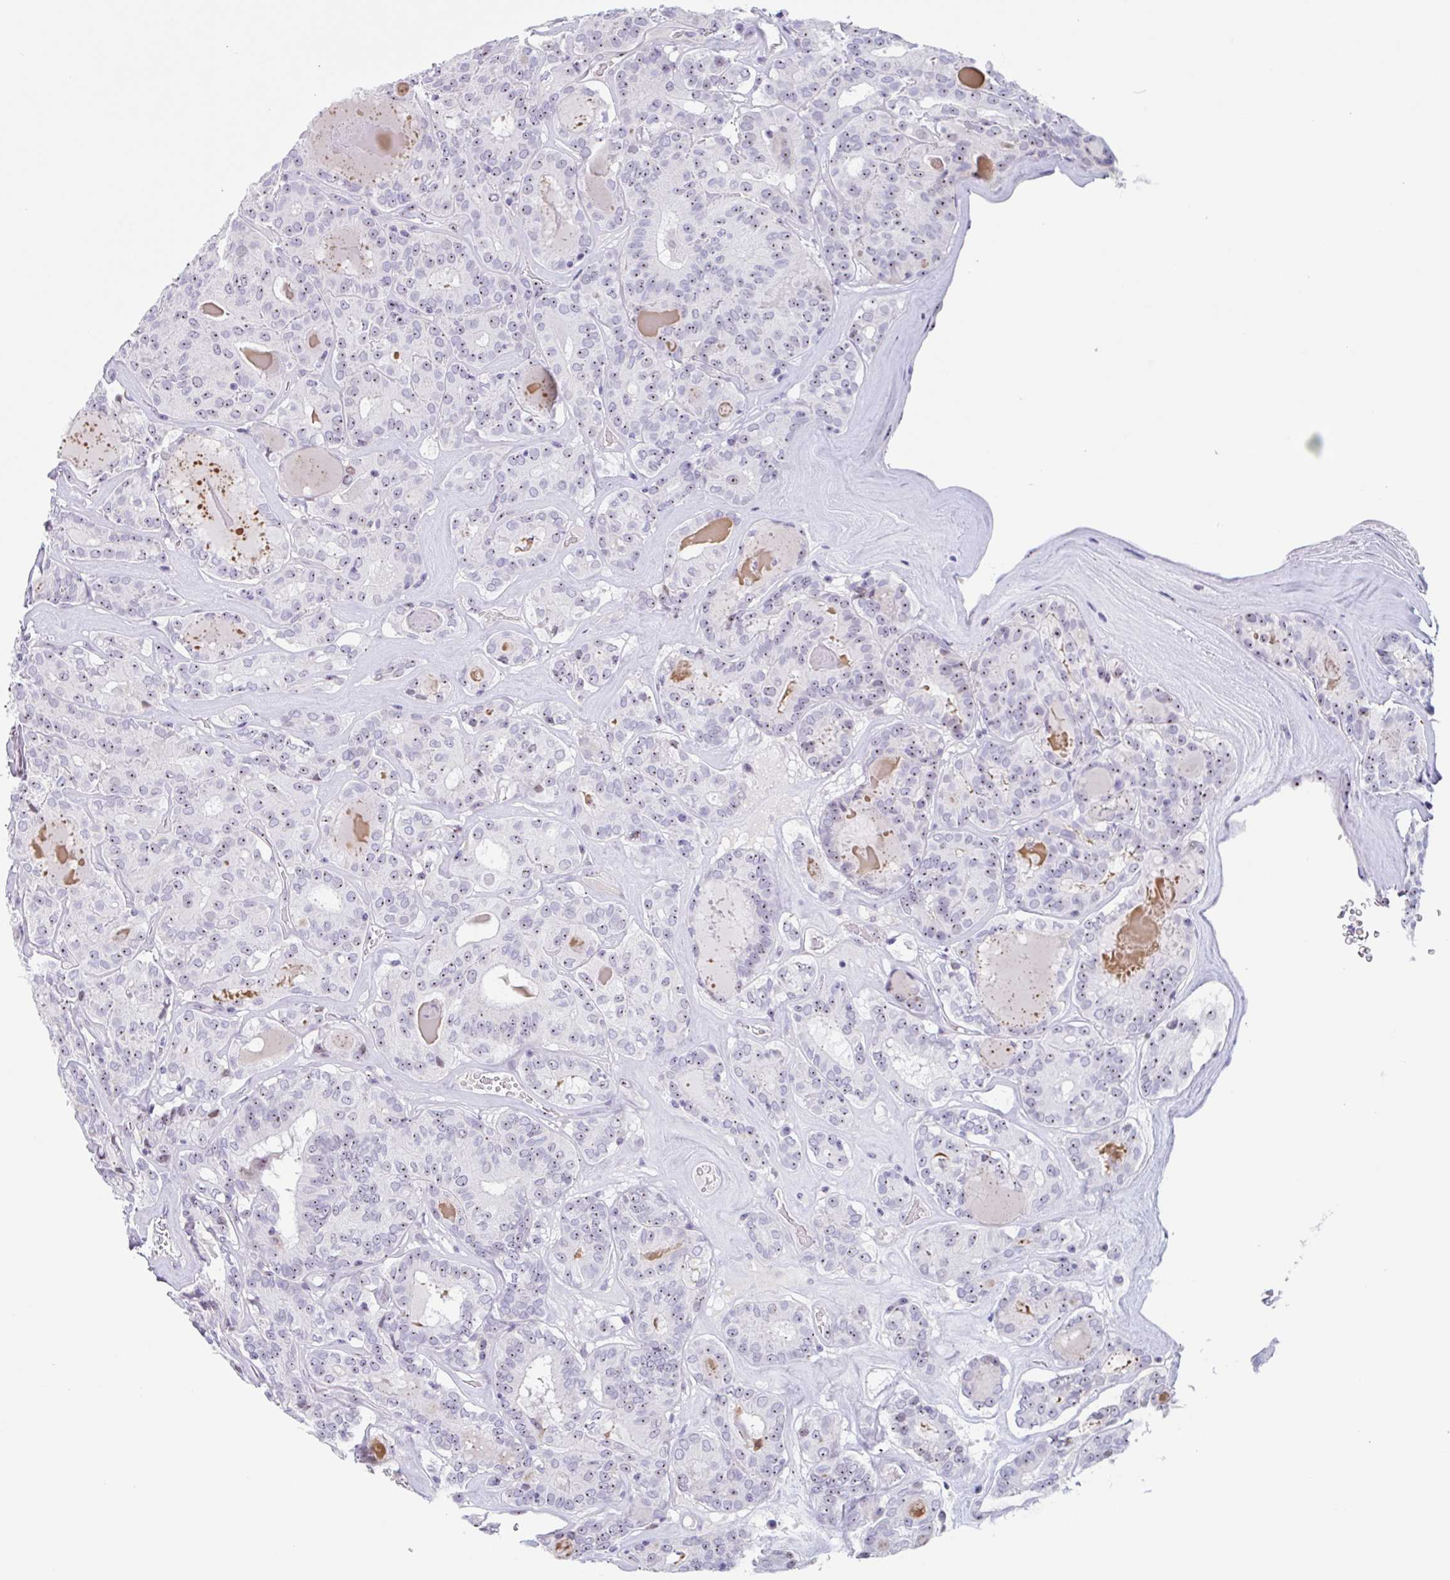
{"staining": {"intensity": "moderate", "quantity": ">75%", "location": "nuclear"}, "tissue": "thyroid cancer", "cell_type": "Tumor cells", "image_type": "cancer", "snomed": [{"axis": "morphology", "description": "Papillary adenocarcinoma, NOS"}, {"axis": "topography", "description": "Thyroid gland"}], "caption": "Immunohistochemical staining of thyroid cancer (papillary adenocarcinoma) shows medium levels of moderate nuclear positivity in approximately >75% of tumor cells. Immunohistochemistry stains the protein of interest in brown and the nuclei are stained blue.", "gene": "LENG9", "patient": {"sex": "female", "age": 72}}